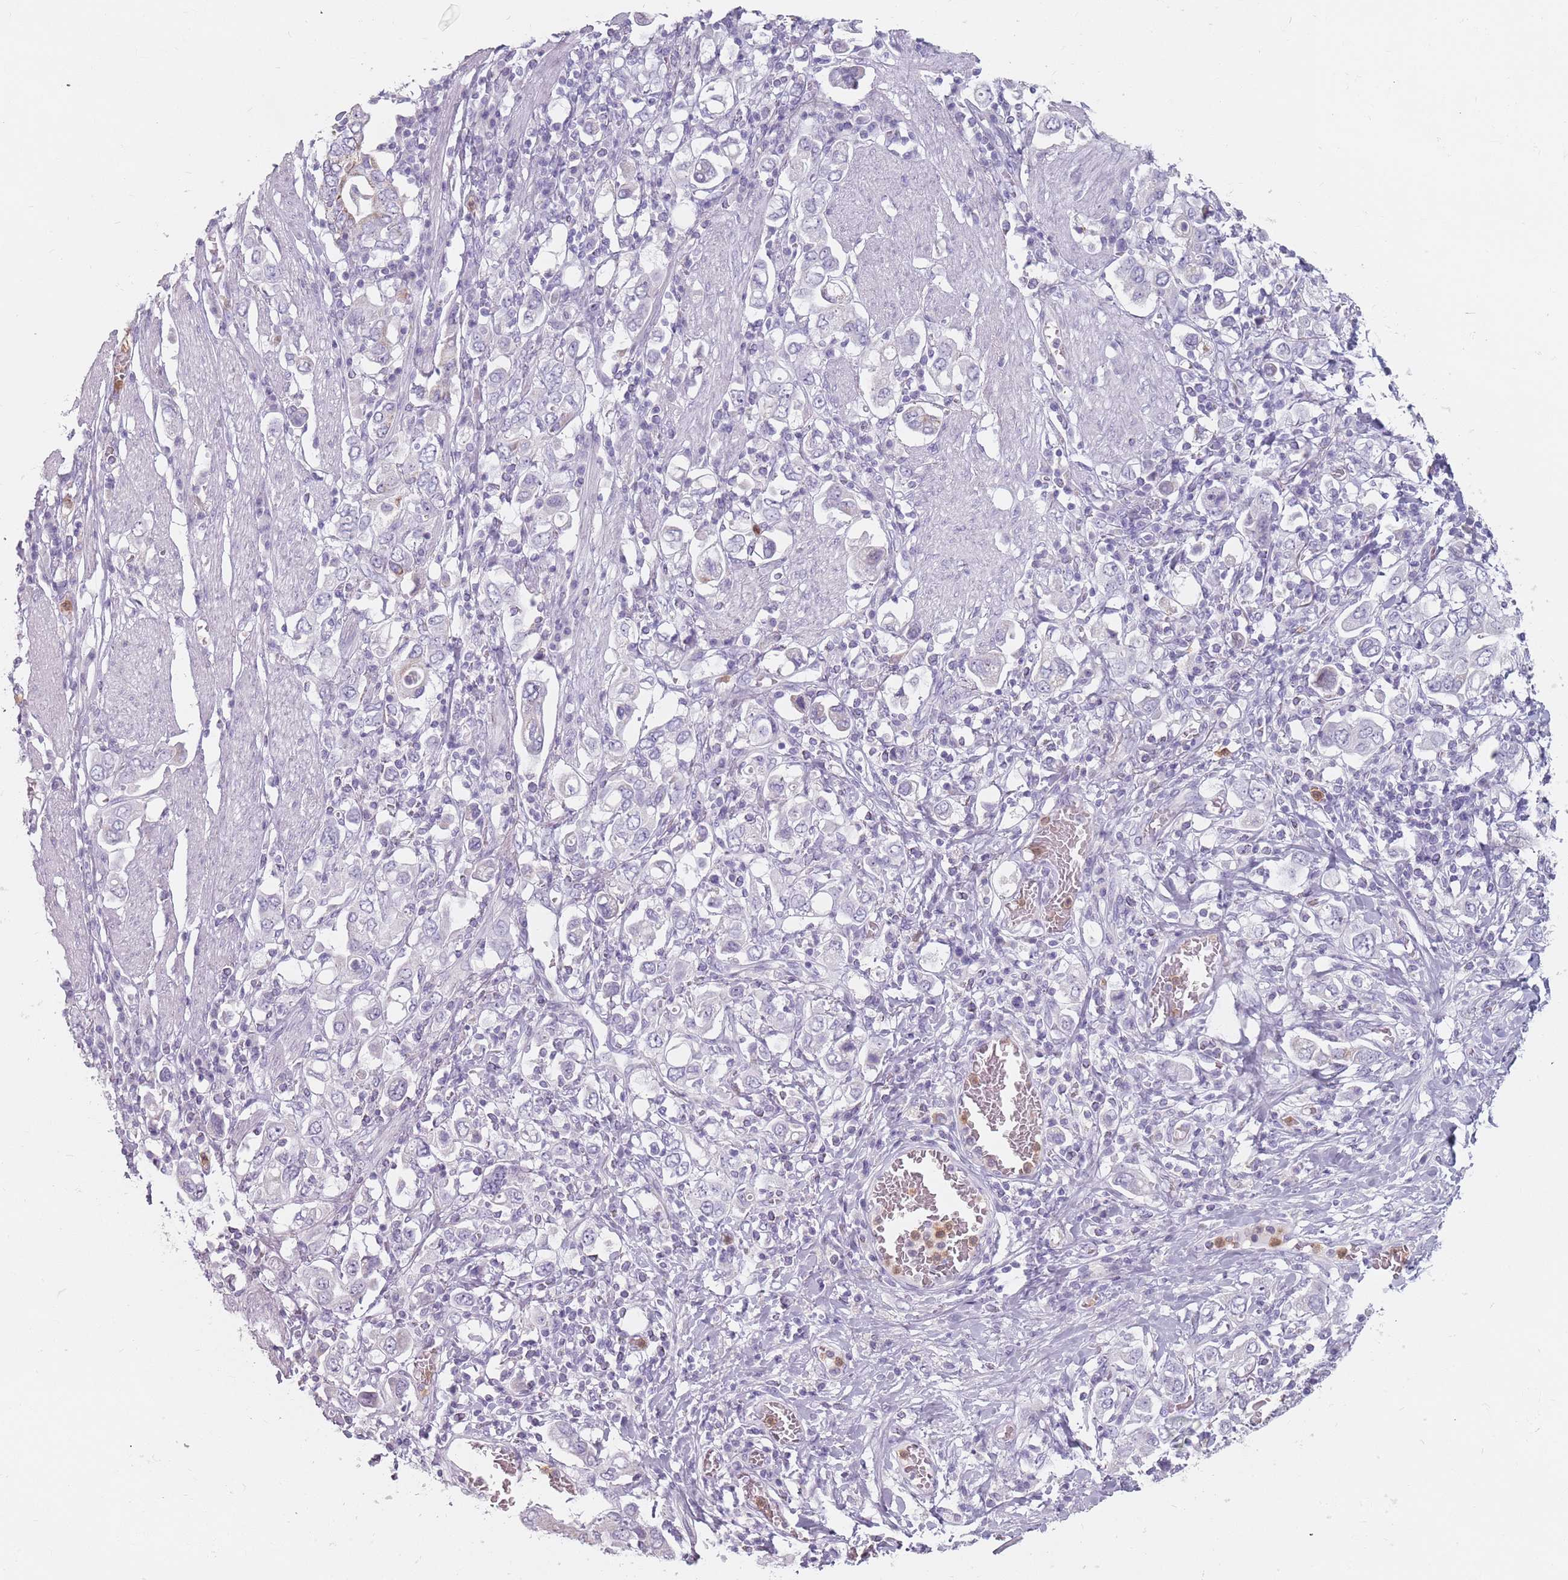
{"staining": {"intensity": "negative", "quantity": "none", "location": "none"}, "tissue": "stomach cancer", "cell_type": "Tumor cells", "image_type": "cancer", "snomed": [{"axis": "morphology", "description": "Adenocarcinoma, NOS"}, {"axis": "topography", "description": "Stomach, upper"}], "caption": "Micrograph shows no protein staining in tumor cells of stomach adenocarcinoma tissue.", "gene": "ZNF584", "patient": {"sex": "male", "age": 62}}